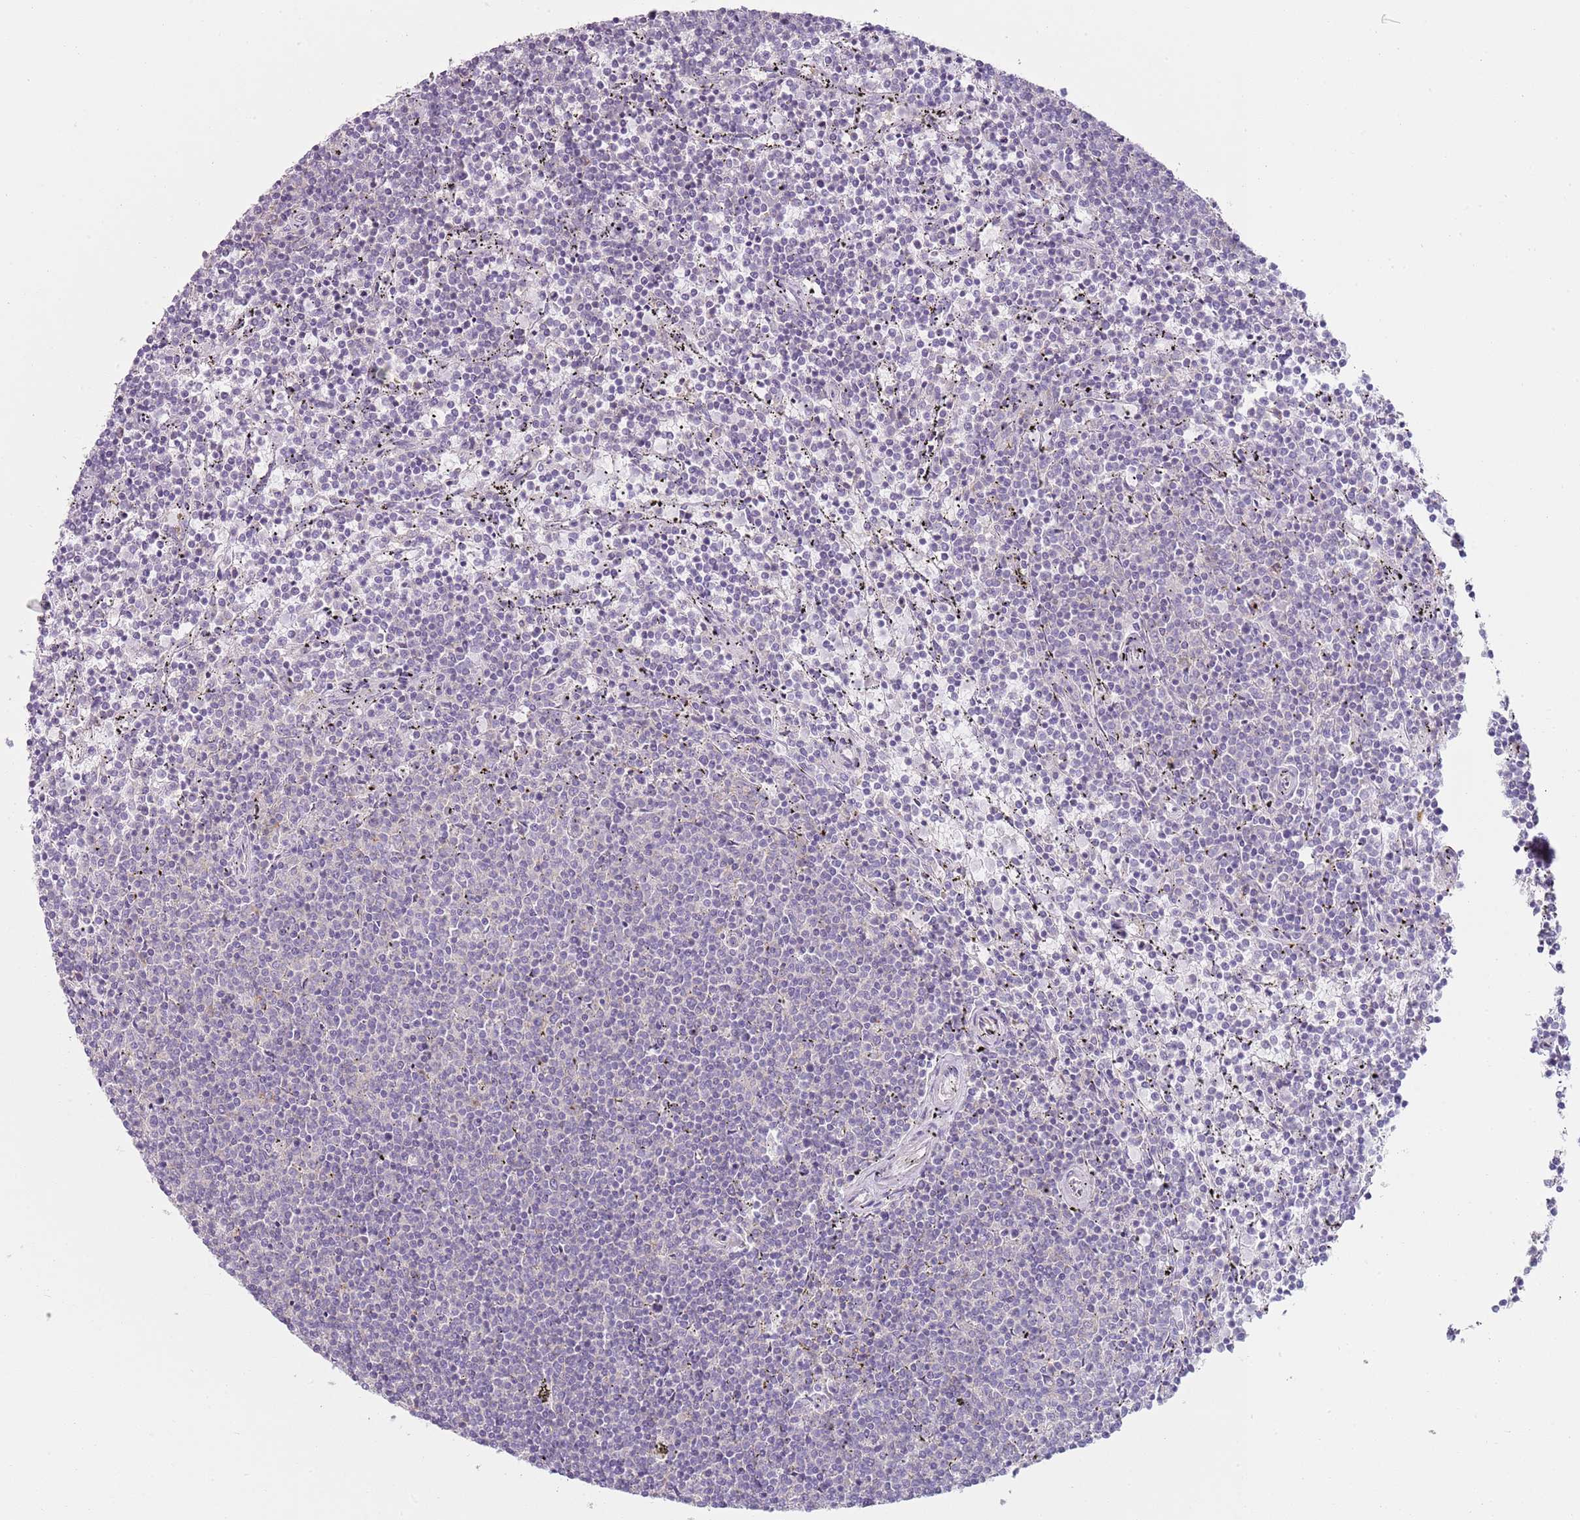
{"staining": {"intensity": "negative", "quantity": "none", "location": "none"}, "tissue": "lymphoma", "cell_type": "Tumor cells", "image_type": "cancer", "snomed": [{"axis": "morphology", "description": "Malignant lymphoma, non-Hodgkin's type, Low grade"}, {"axis": "topography", "description": "Spleen"}], "caption": "Immunohistochemical staining of lymphoma demonstrates no significant expression in tumor cells.", "gene": "SLC26A6", "patient": {"sex": "female", "age": 50}}